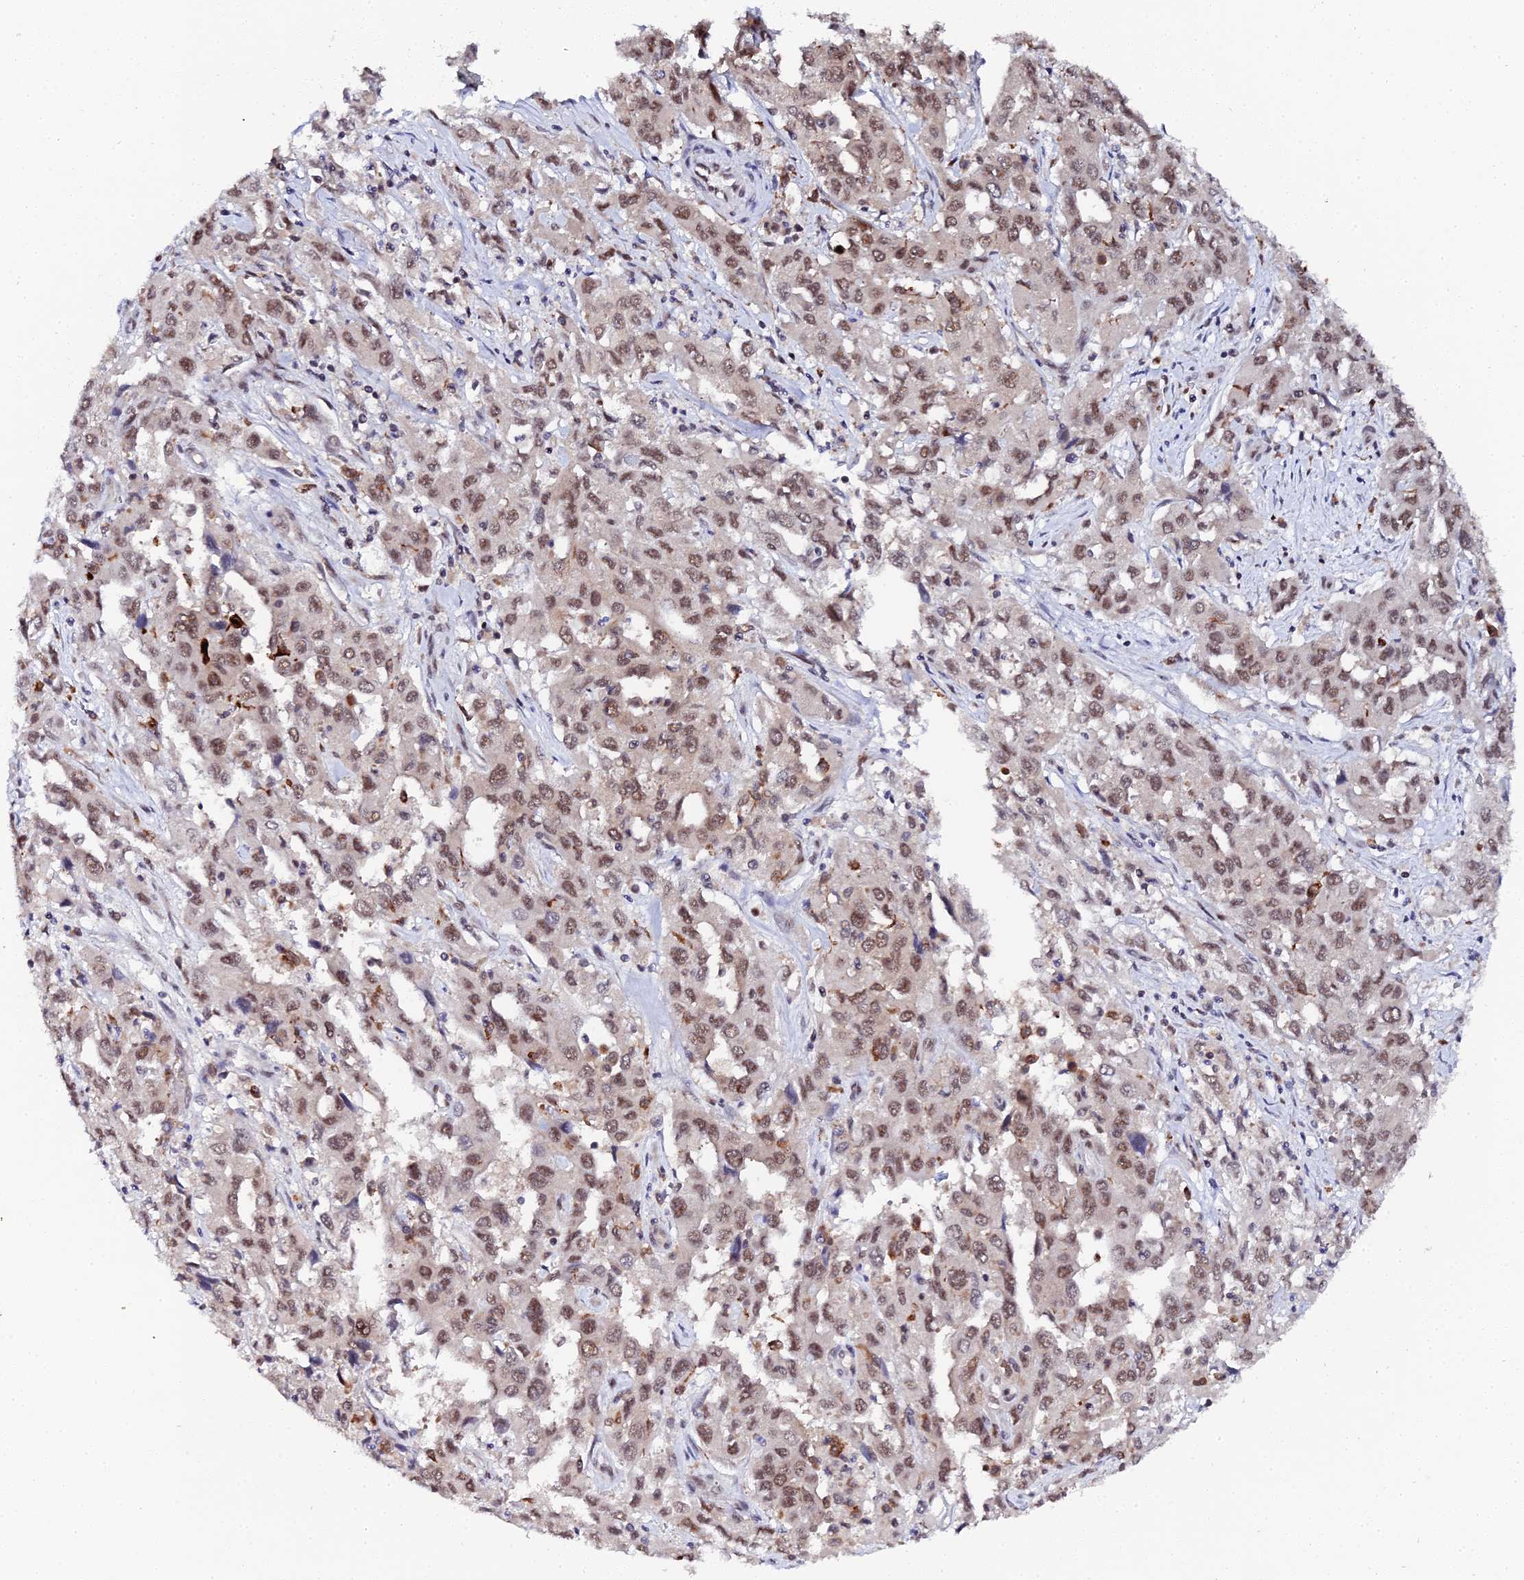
{"staining": {"intensity": "moderate", "quantity": ">75%", "location": "nuclear"}, "tissue": "liver cancer", "cell_type": "Tumor cells", "image_type": "cancer", "snomed": [{"axis": "morphology", "description": "Carcinoma, Hepatocellular, NOS"}, {"axis": "topography", "description": "Liver"}], "caption": "A photomicrograph of liver hepatocellular carcinoma stained for a protein displays moderate nuclear brown staining in tumor cells.", "gene": "MAGOHB", "patient": {"sex": "male", "age": 63}}